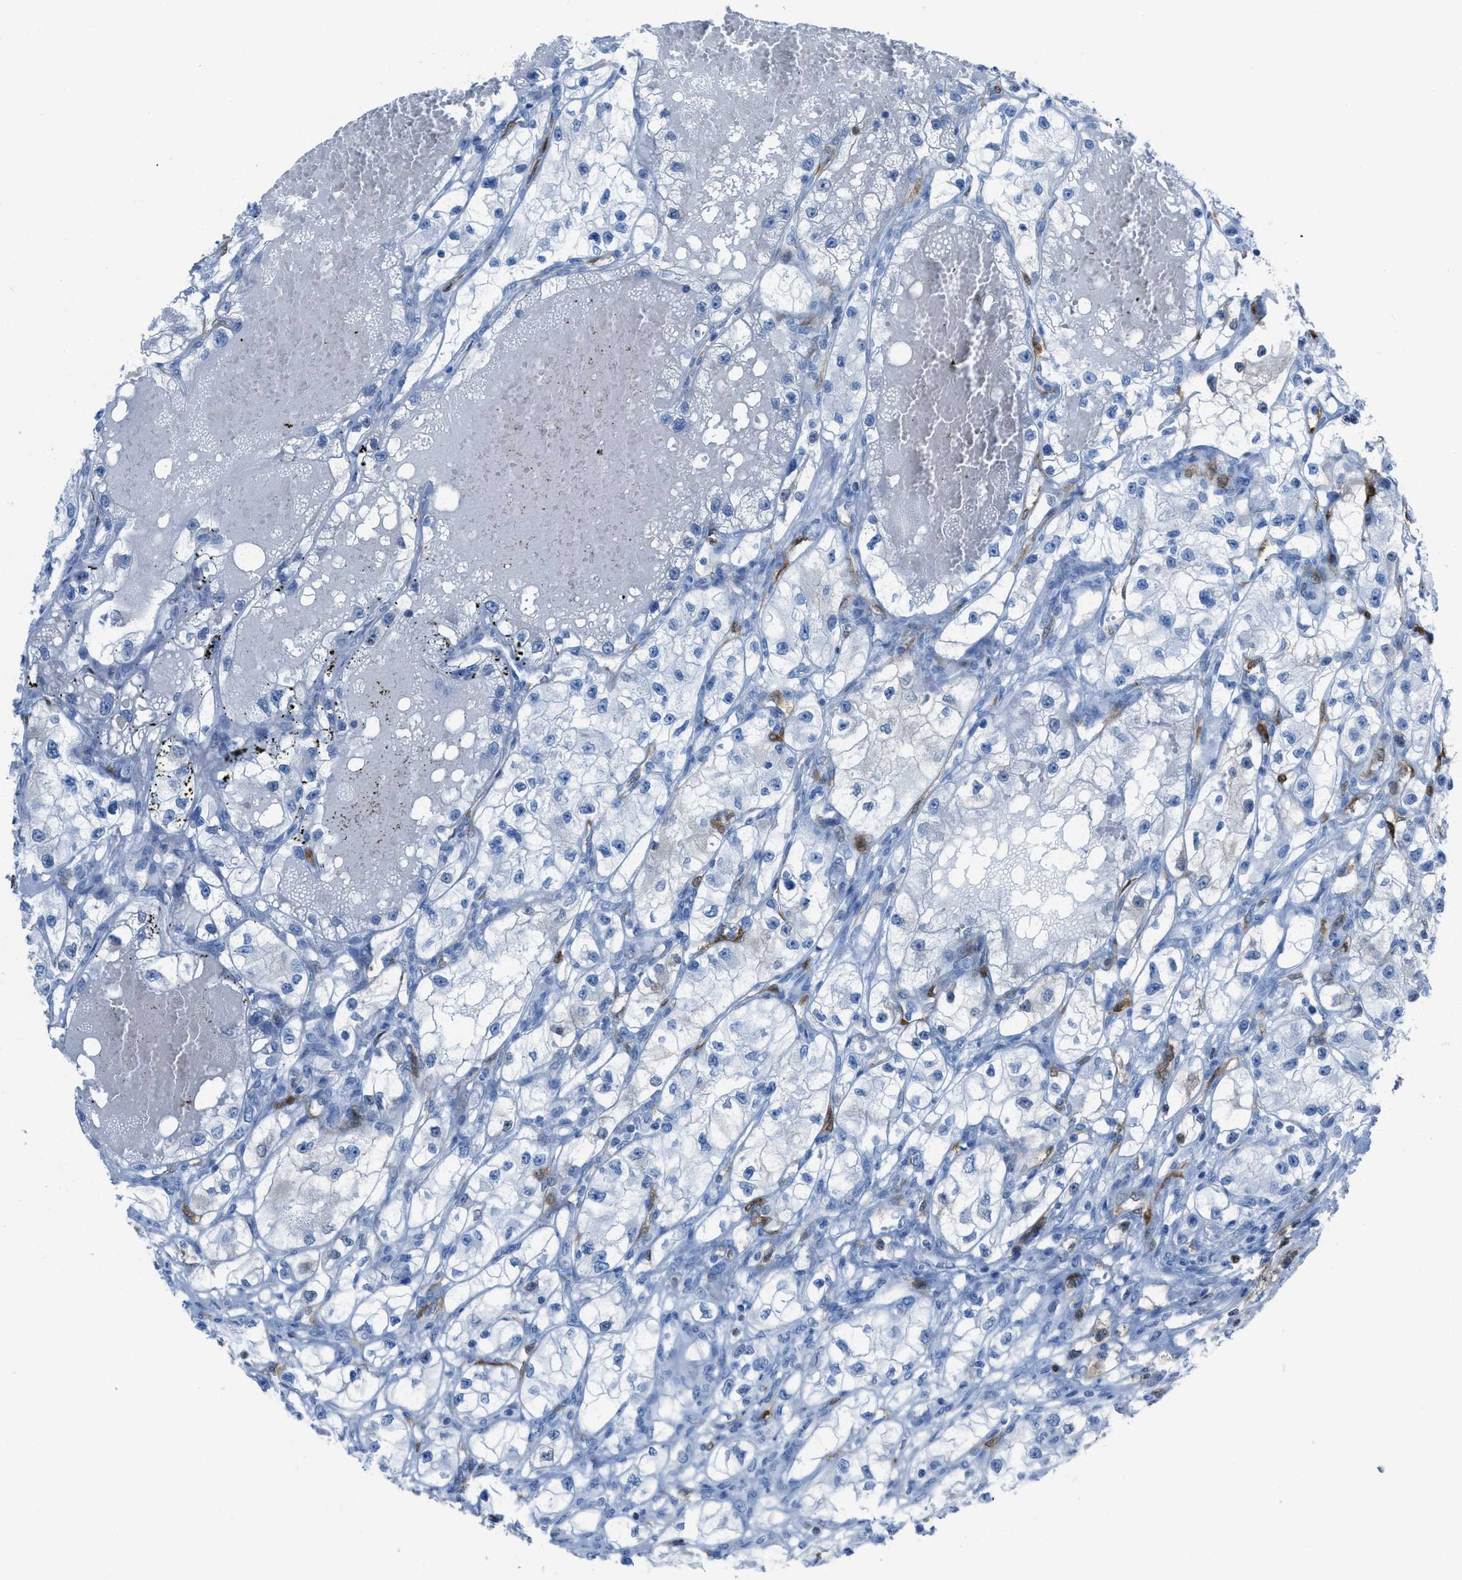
{"staining": {"intensity": "negative", "quantity": "none", "location": "none"}, "tissue": "renal cancer", "cell_type": "Tumor cells", "image_type": "cancer", "snomed": [{"axis": "morphology", "description": "Adenocarcinoma, NOS"}, {"axis": "topography", "description": "Kidney"}], "caption": "IHC histopathology image of neoplastic tissue: renal cancer (adenocarcinoma) stained with DAB demonstrates no significant protein staining in tumor cells.", "gene": "CDKN2A", "patient": {"sex": "female", "age": 57}}